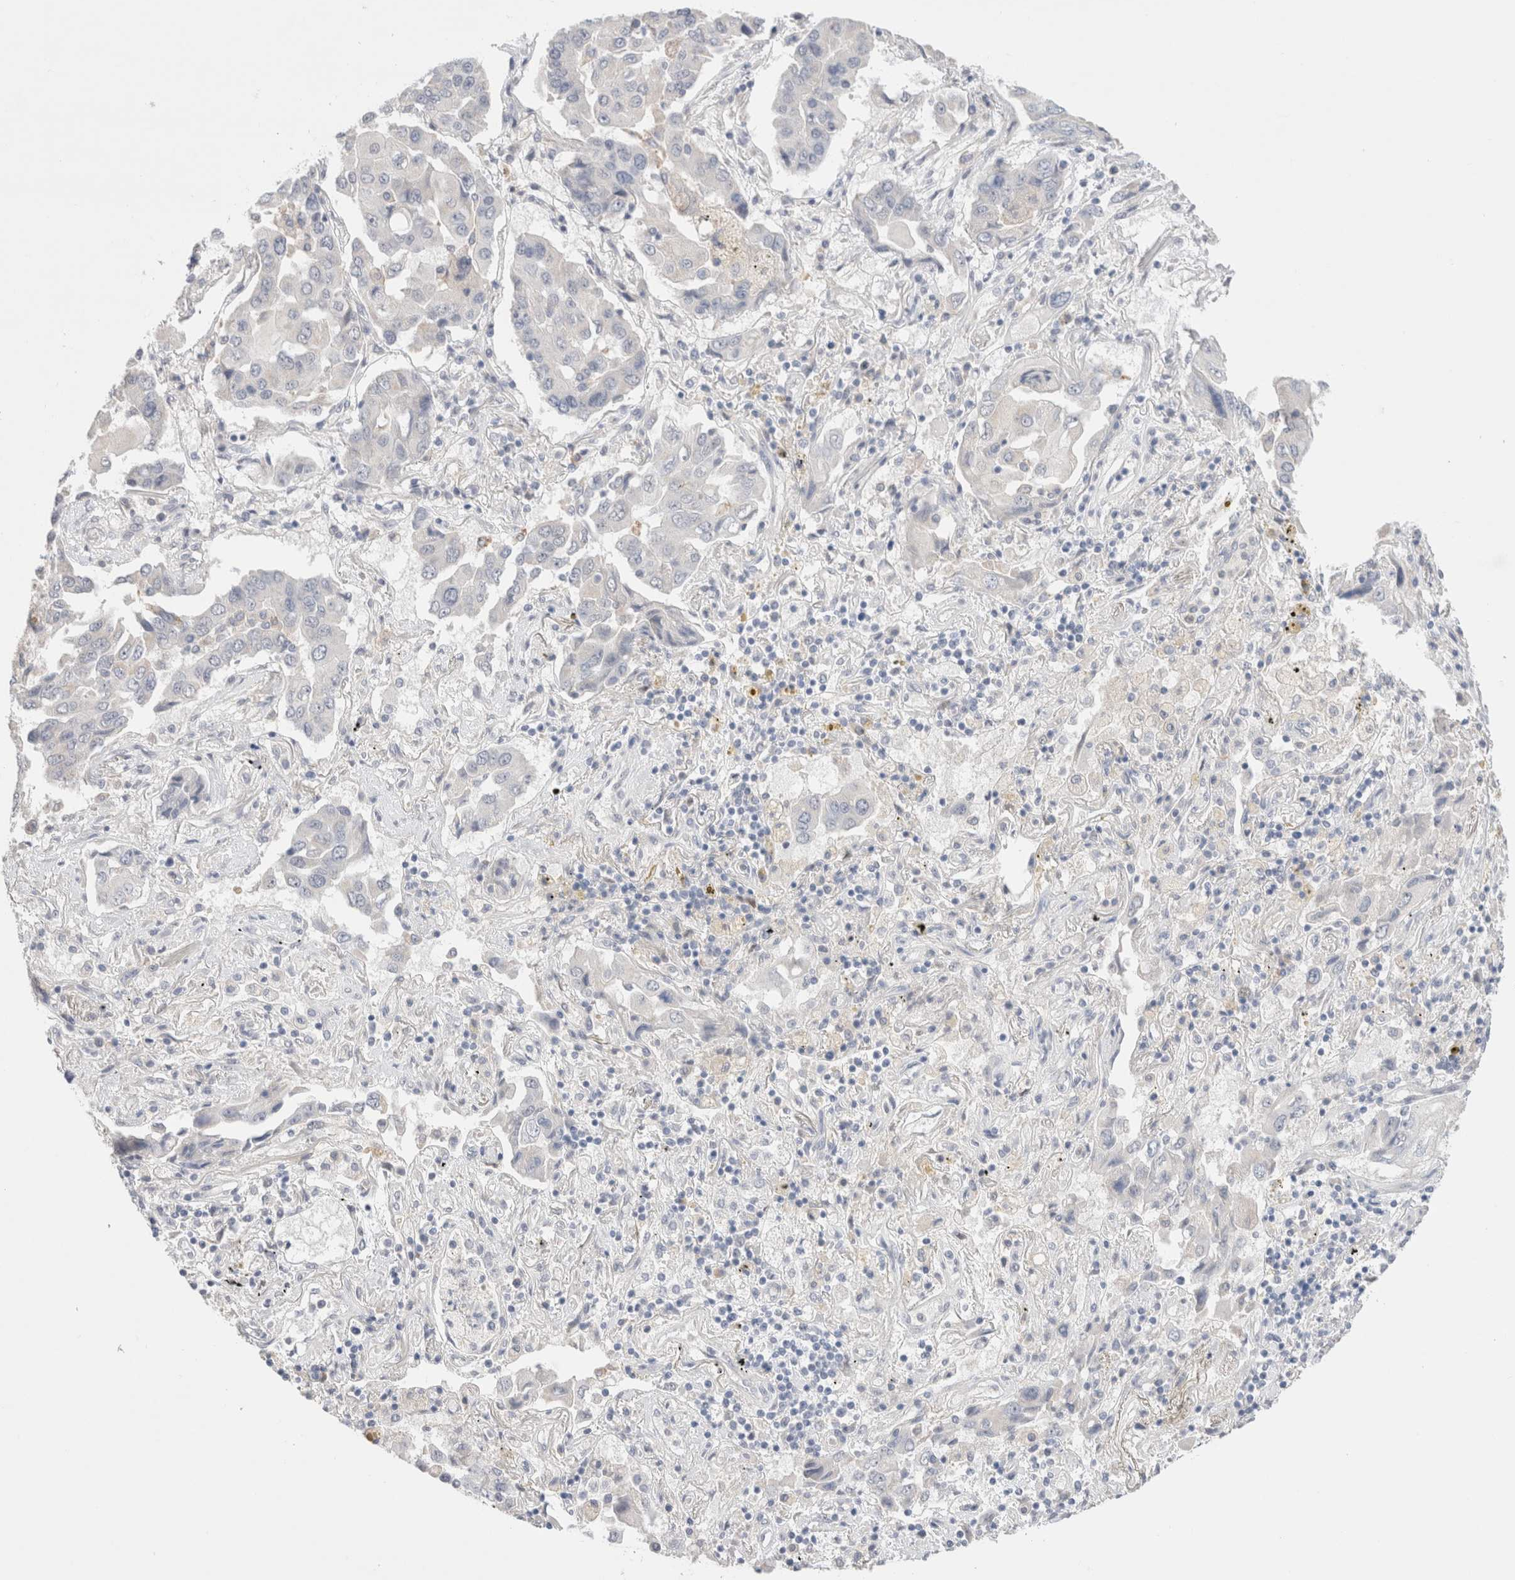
{"staining": {"intensity": "negative", "quantity": "none", "location": "none"}, "tissue": "lung cancer", "cell_type": "Tumor cells", "image_type": "cancer", "snomed": [{"axis": "morphology", "description": "Adenocarcinoma, NOS"}, {"axis": "topography", "description": "Lung"}], "caption": "Lung cancer (adenocarcinoma) was stained to show a protein in brown. There is no significant positivity in tumor cells. Brightfield microscopy of immunohistochemistry (IHC) stained with DAB (3,3'-diaminobenzidine) (brown) and hematoxylin (blue), captured at high magnification.", "gene": "SPATA20", "patient": {"sex": "female", "age": 65}}